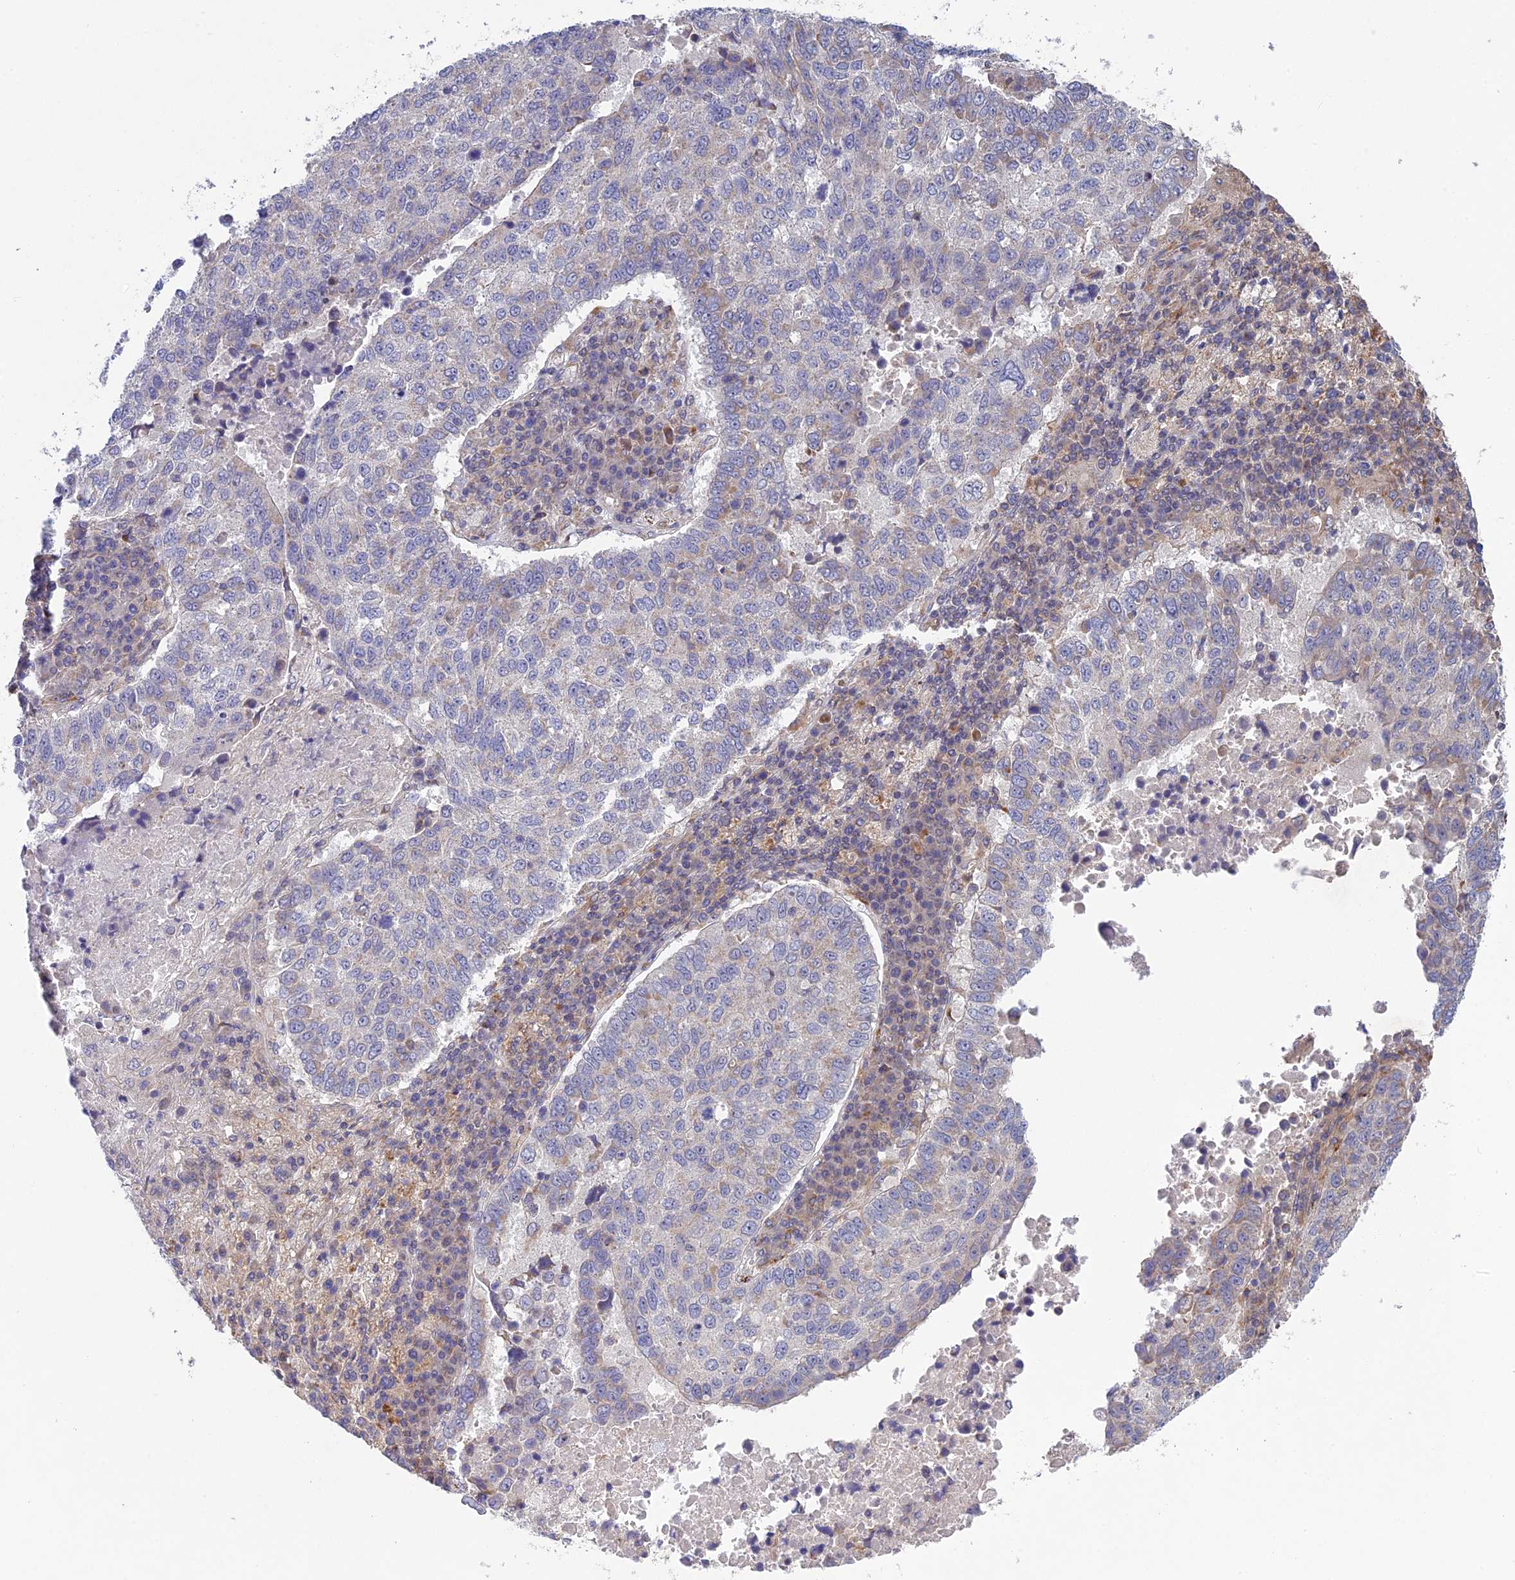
{"staining": {"intensity": "negative", "quantity": "none", "location": "none"}, "tissue": "lung cancer", "cell_type": "Tumor cells", "image_type": "cancer", "snomed": [{"axis": "morphology", "description": "Squamous cell carcinoma, NOS"}, {"axis": "topography", "description": "Lung"}], "caption": "Tumor cells show no significant expression in lung cancer. (DAB (3,3'-diaminobenzidine) immunohistochemistry with hematoxylin counter stain).", "gene": "BLTP2", "patient": {"sex": "male", "age": 73}}